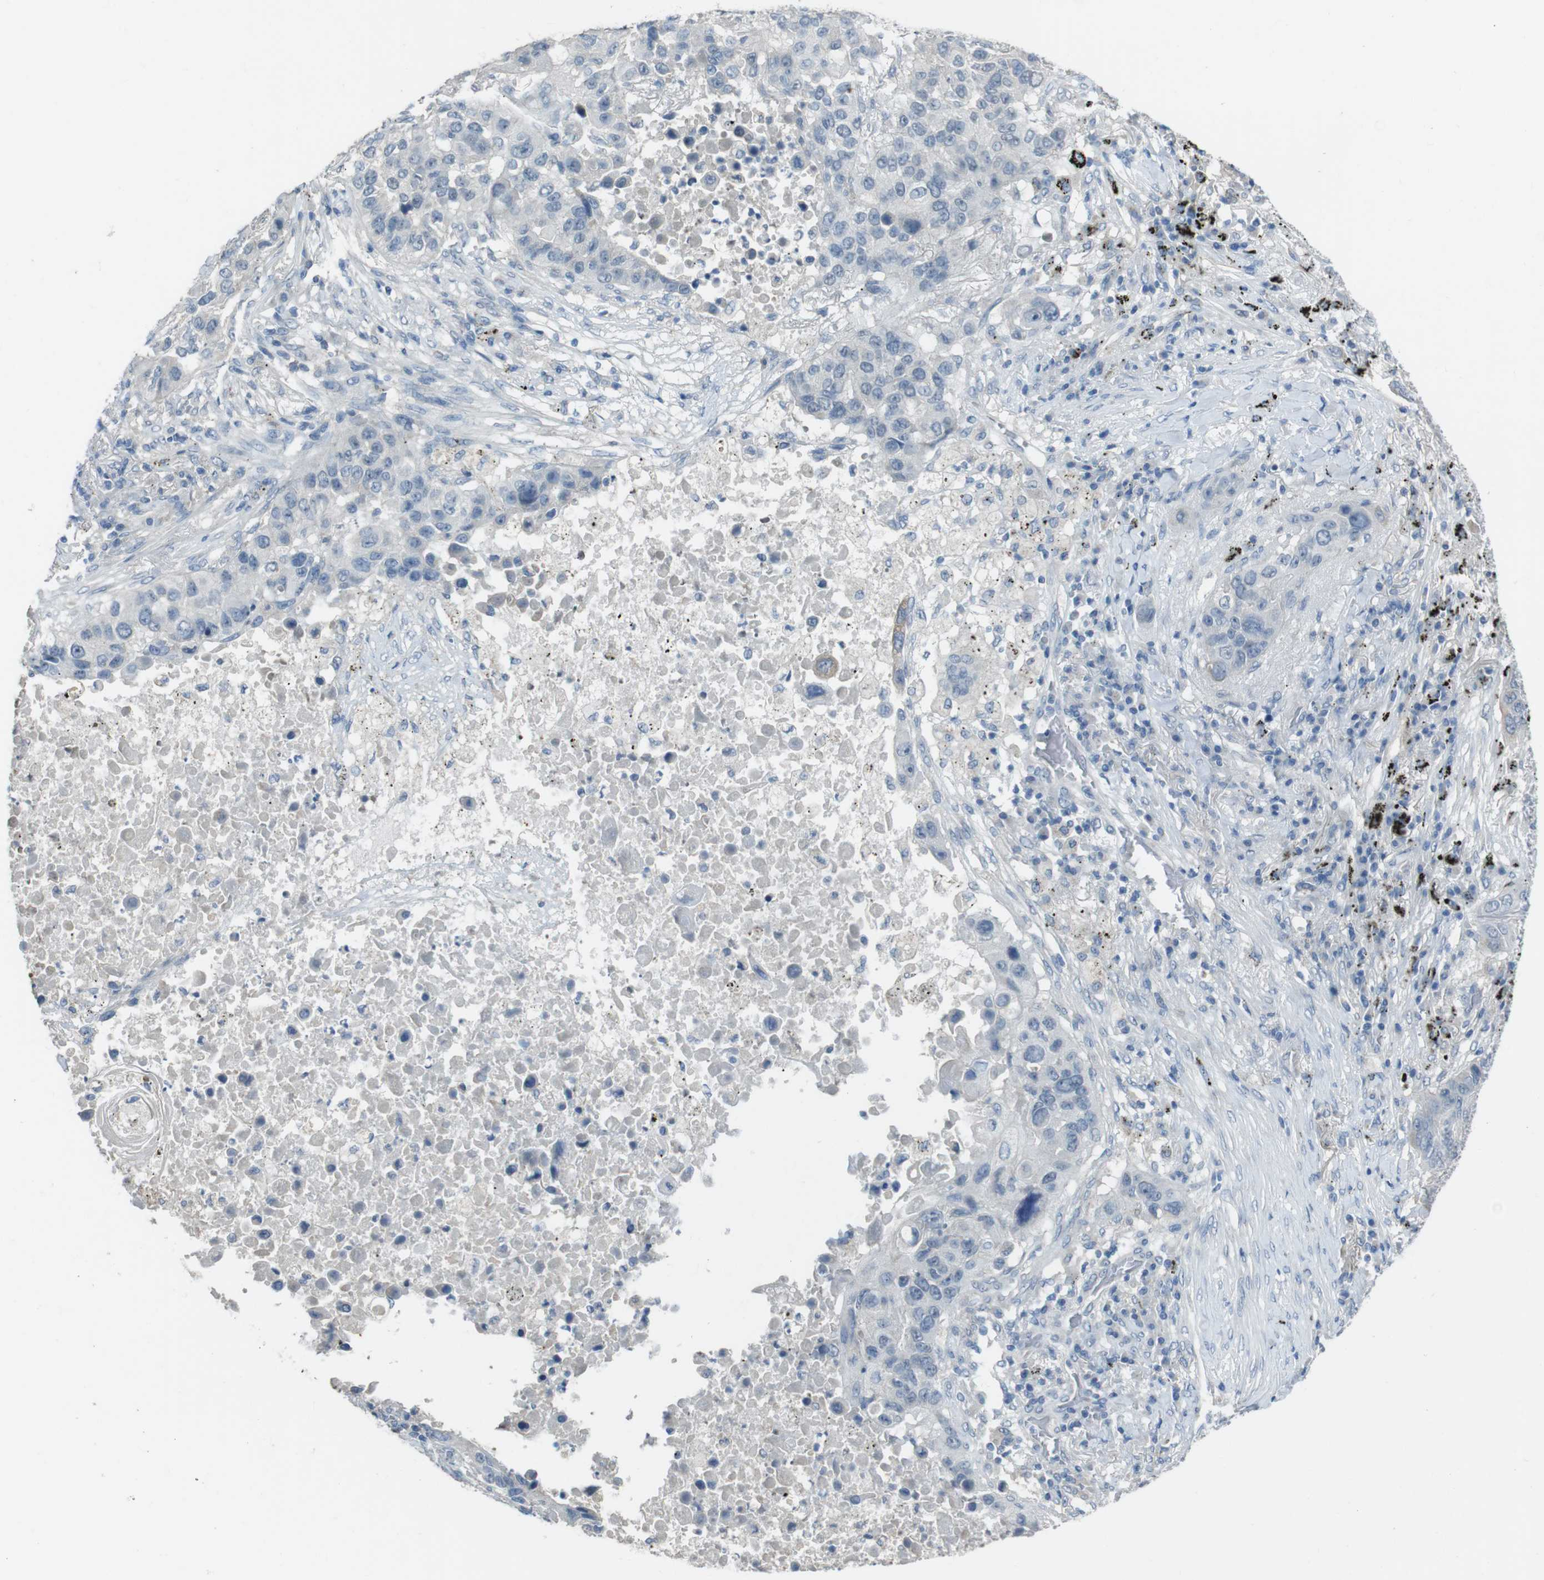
{"staining": {"intensity": "negative", "quantity": "none", "location": "none"}, "tissue": "lung cancer", "cell_type": "Tumor cells", "image_type": "cancer", "snomed": [{"axis": "morphology", "description": "Squamous cell carcinoma, NOS"}, {"axis": "topography", "description": "Lung"}], "caption": "Protein analysis of squamous cell carcinoma (lung) demonstrates no significant positivity in tumor cells.", "gene": "ENTPD7", "patient": {"sex": "male", "age": 57}}